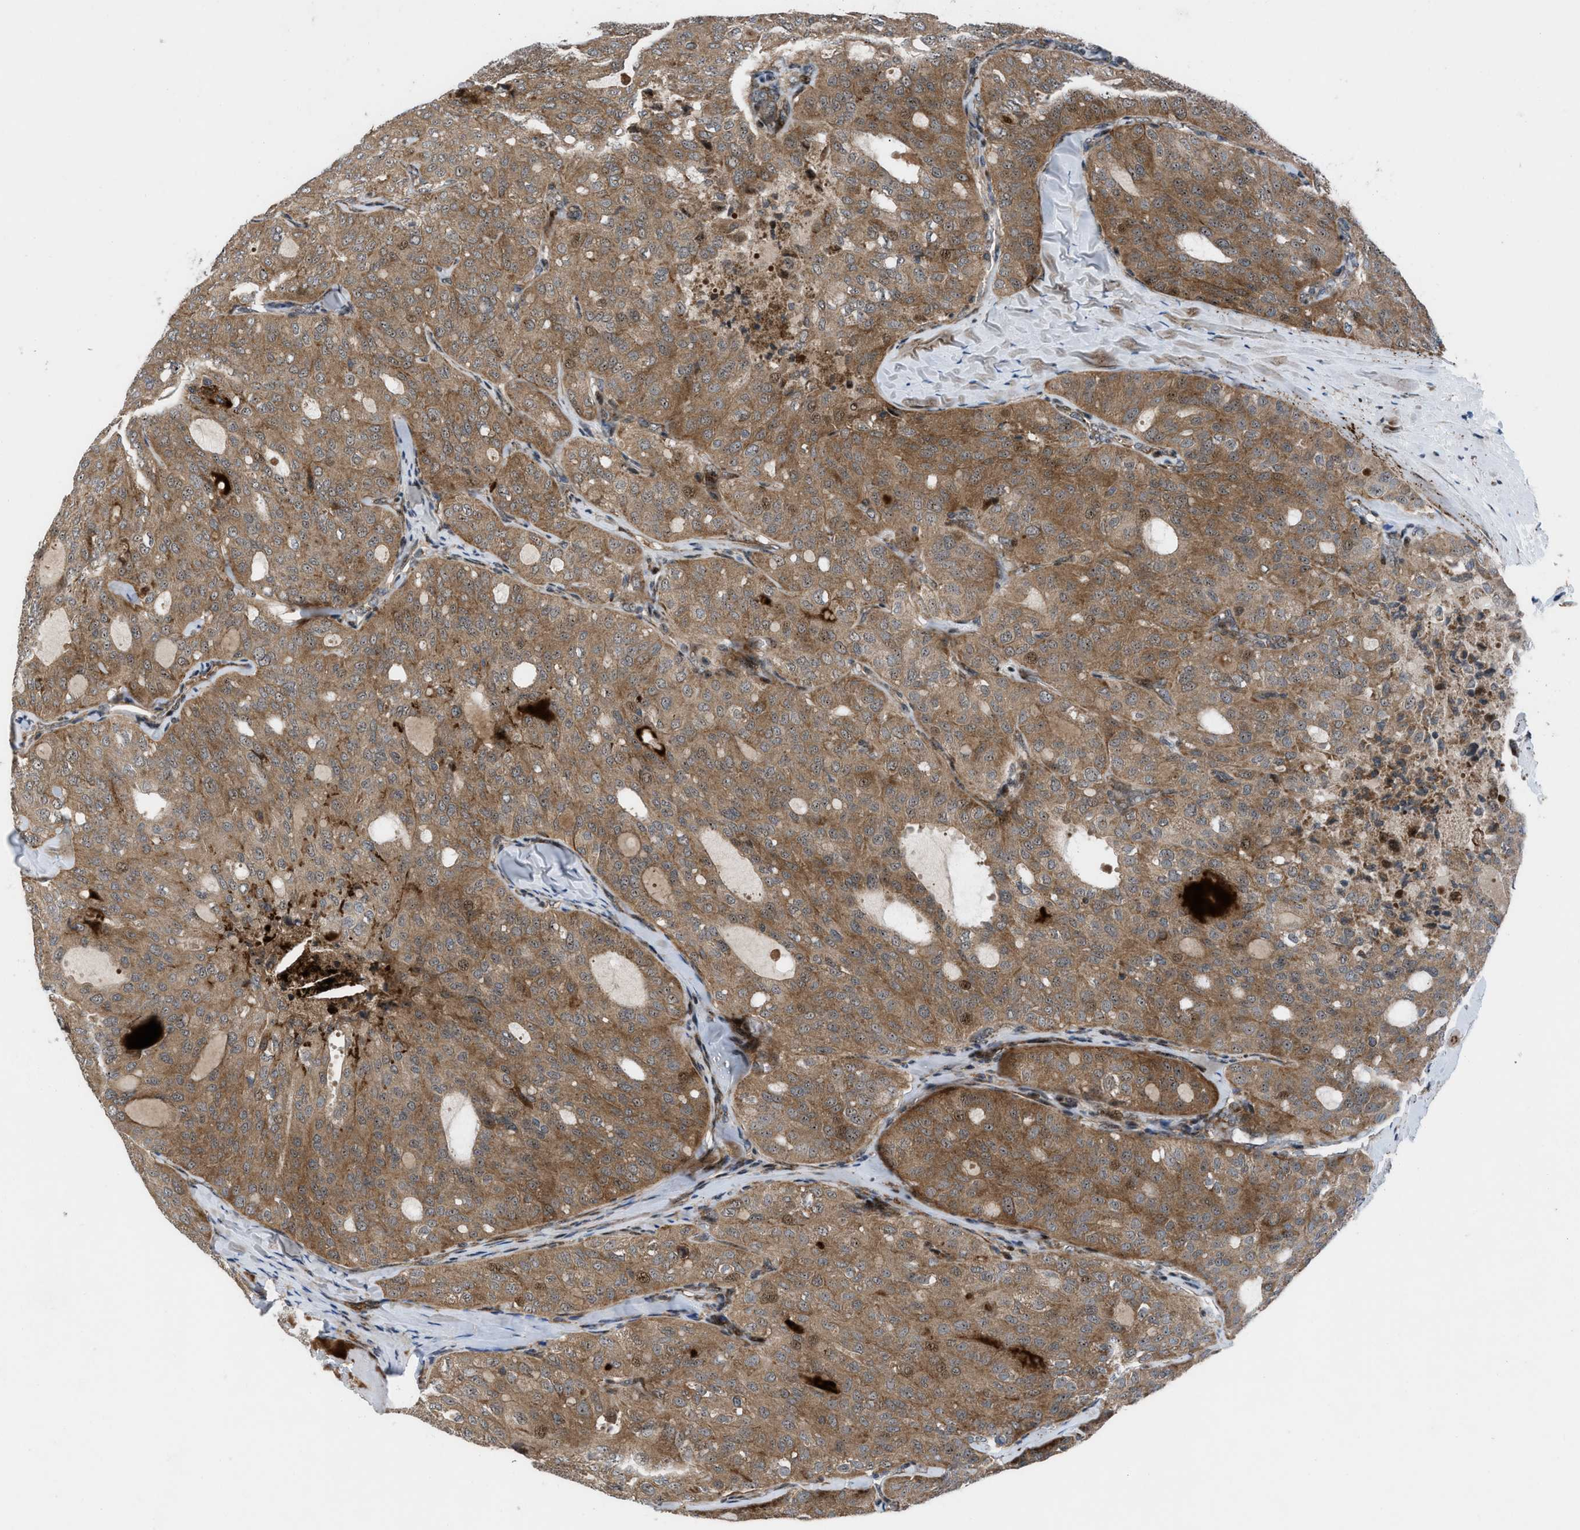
{"staining": {"intensity": "moderate", "quantity": ">75%", "location": "cytoplasmic/membranous"}, "tissue": "thyroid cancer", "cell_type": "Tumor cells", "image_type": "cancer", "snomed": [{"axis": "morphology", "description": "Follicular adenoma carcinoma, NOS"}, {"axis": "topography", "description": "Thyroid gland"}], "caption": "Immunohistochemical staining of thyroid cancer (follicular adenoma carcinoma) reveals medium levels of moderate cytoplasmic/membranous protein positivity in approximately >75% of tumor cells.", "gene": "AP3M2", "patient": {"sex": "male", "age": 75}}